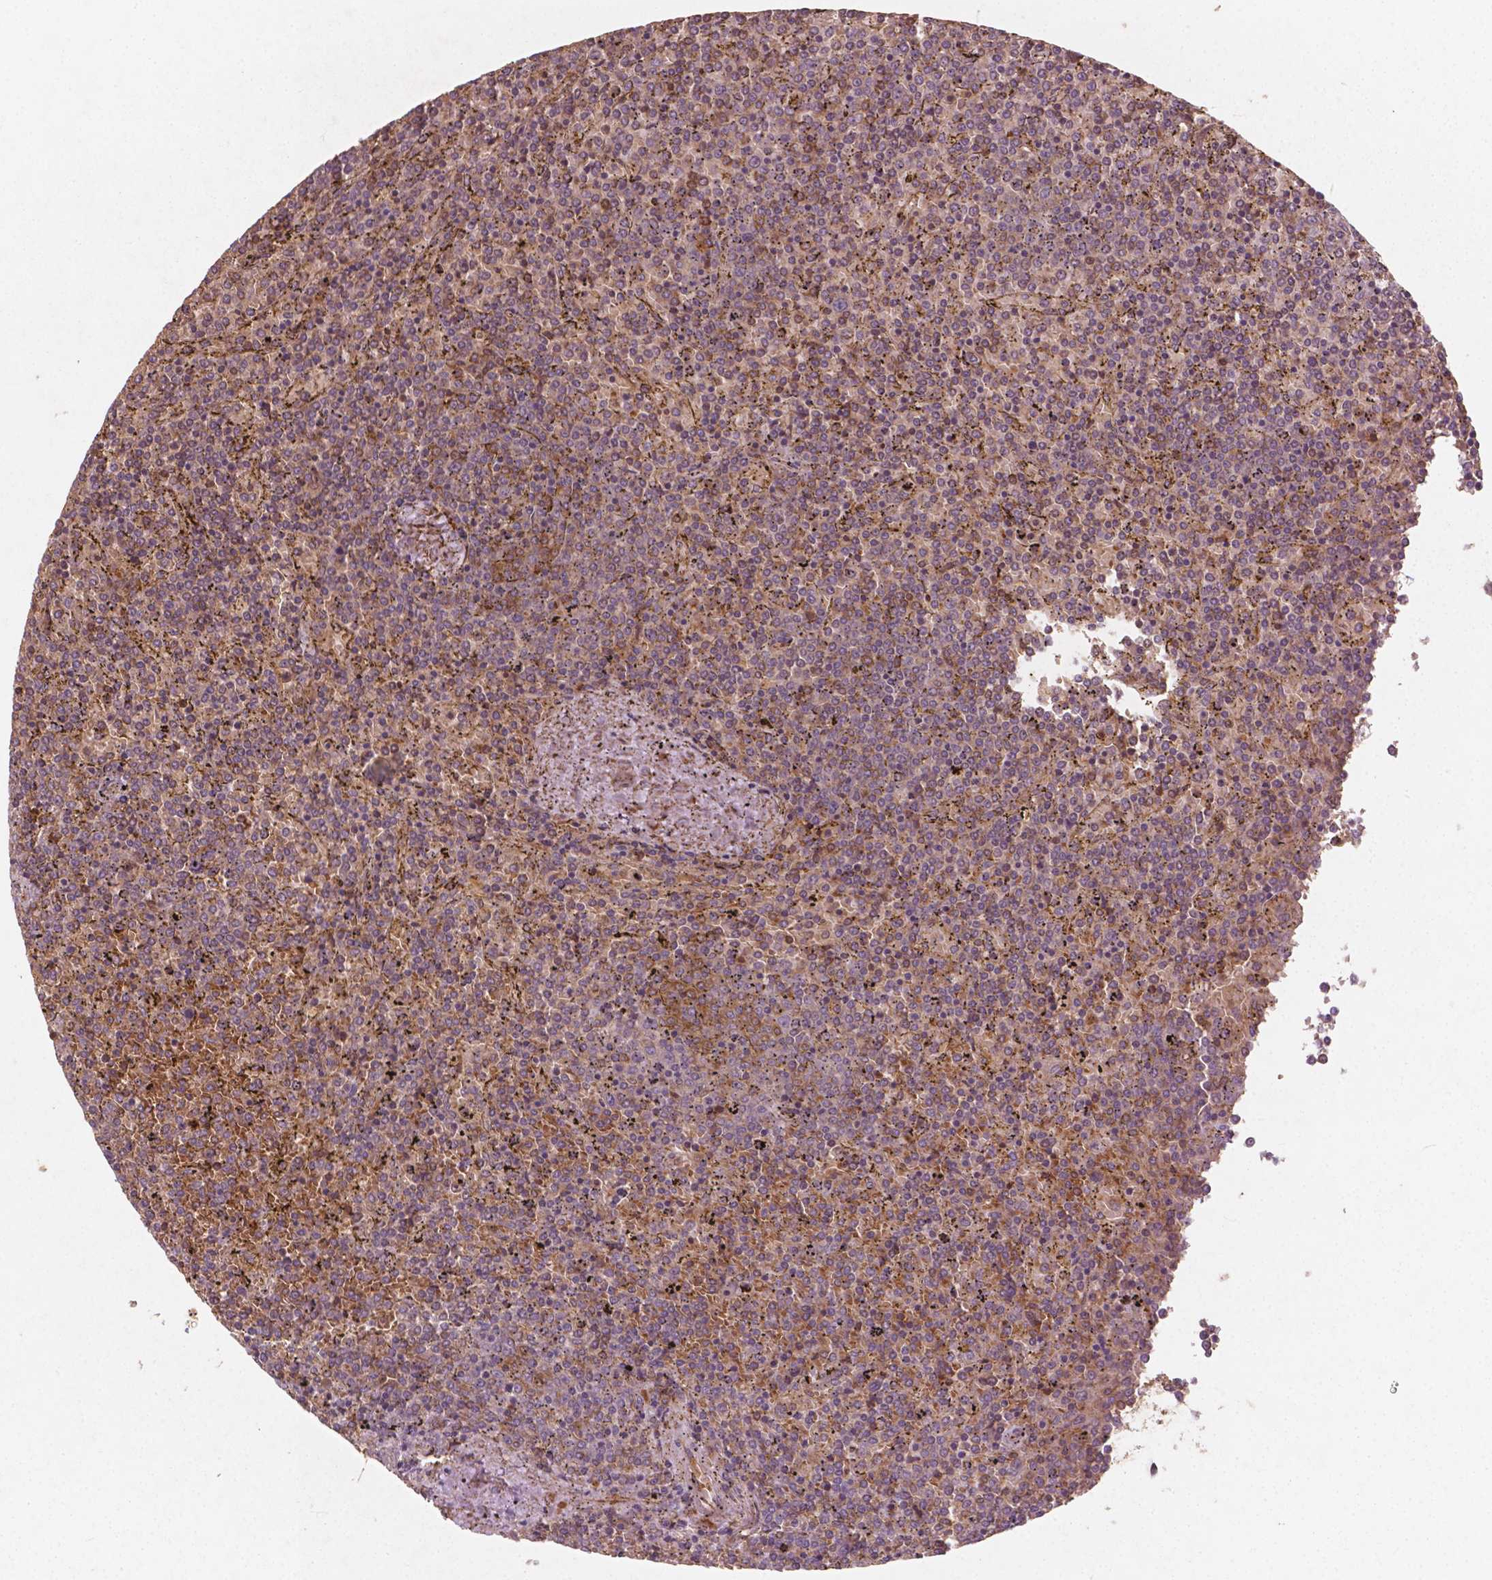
{"staining": {"intensity": "moderate", "quantity": "25%-75%", "location": "cytoplasmic/membranous"}, "tissue": "lymphoma", "cell_type": "Tumor cells", "image_type": "cancer", "snomed": [{"axis": "morphology", "description": "Malignant lymphoma, non-Hodgkin's type, Low grade"}, {"axis": "topography", "description": "Spleen"}], "caption": "Immunohistochemical staining of human lymphoma displays moderate cytoplasmic/membranous protein staining in about 25%-75% of tumor cells.", "gene": "CYFIP2", "patient": {"sex": "female", "age": 77}}